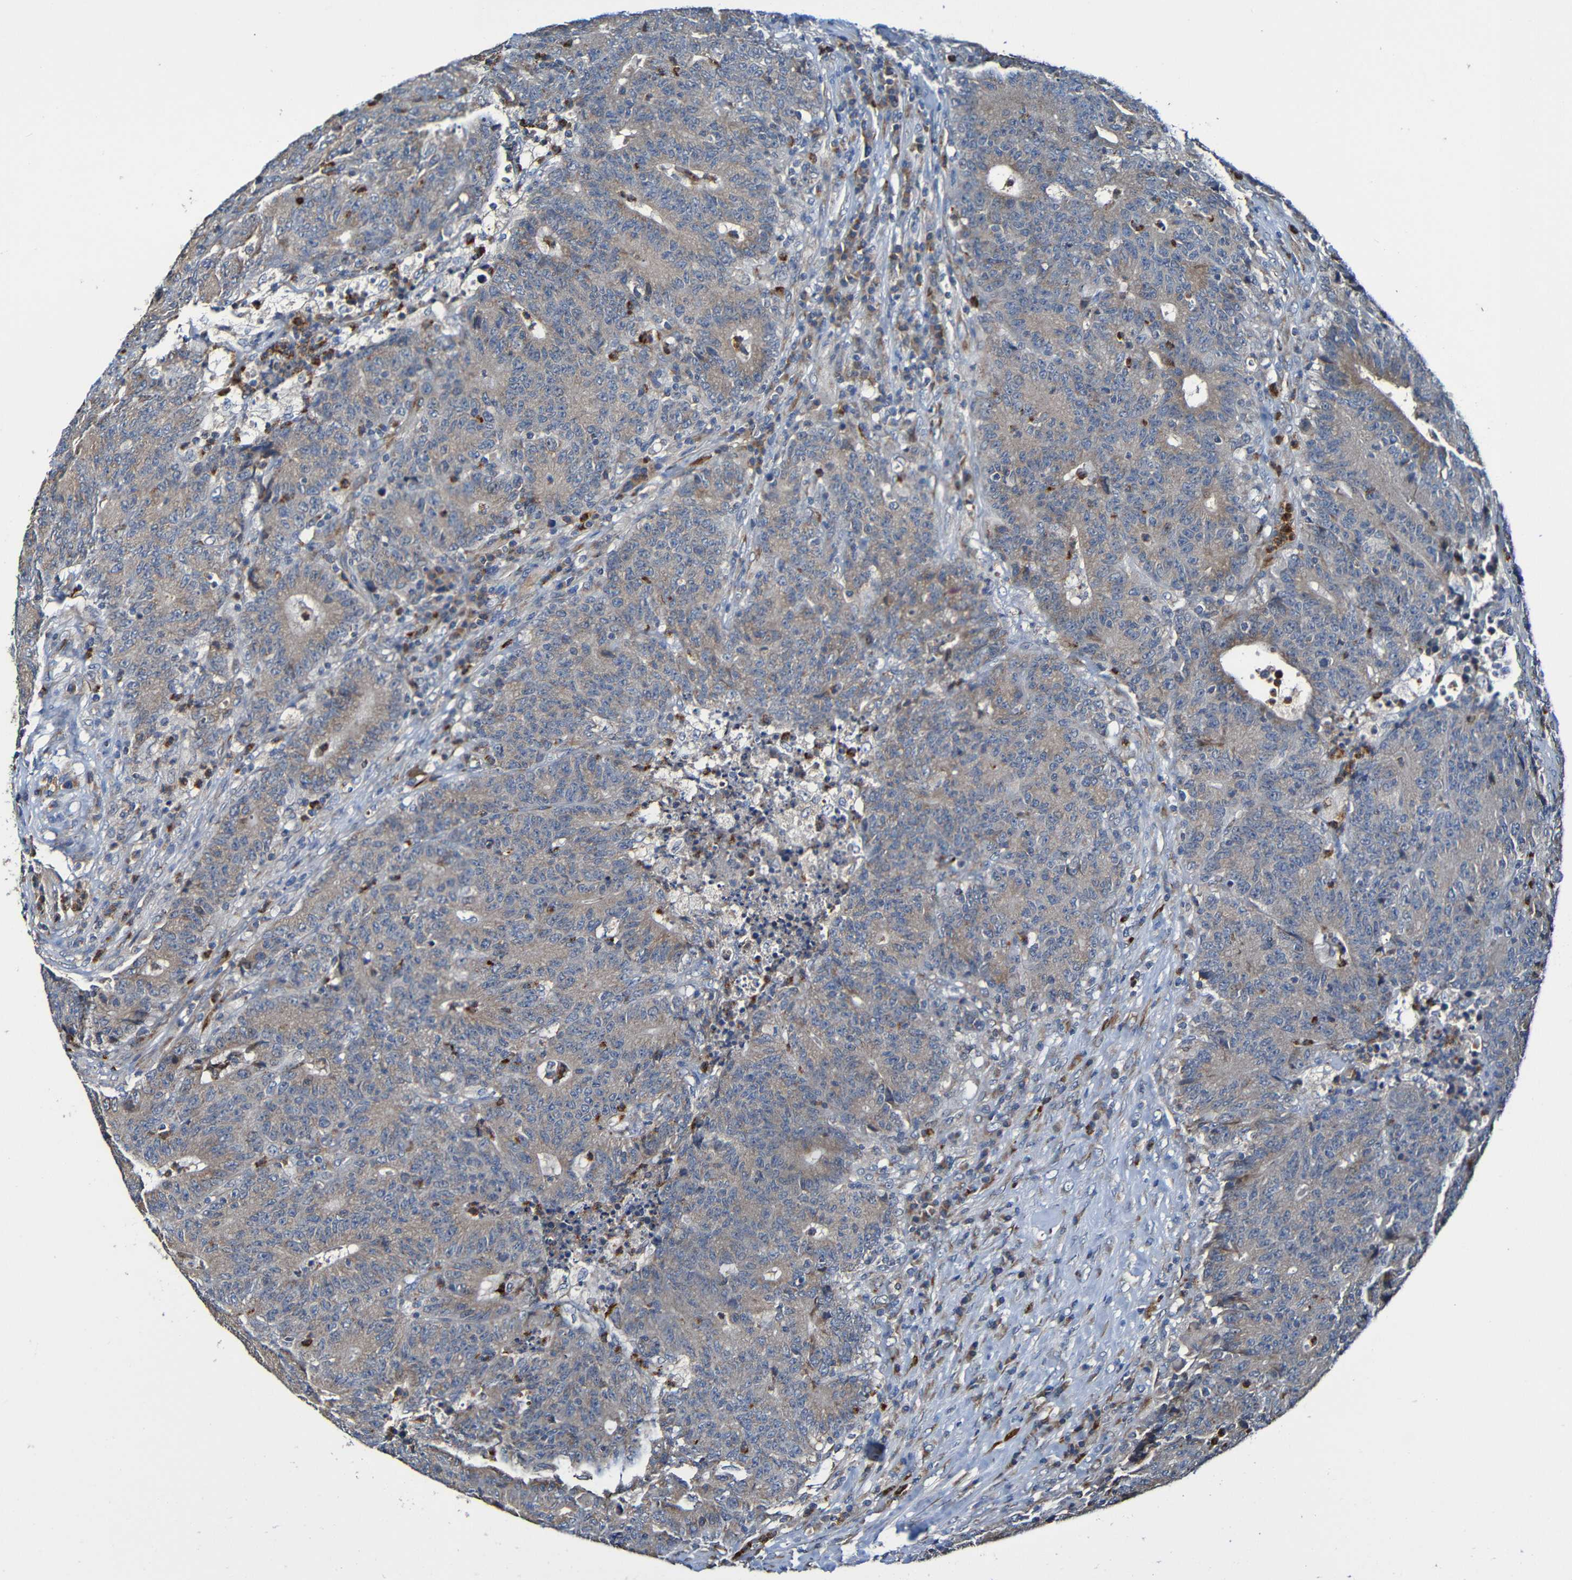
{"staining": {"intensity": "moderate", "quantity": ">75%", "location": "cytoplasmic/membranous"}, "tissue": "colorectal cancer", "cell_type": "Tumor cells", "image_type": "cancer", "snomed": [{"axis": "morphology", "description": "Normal tissue, NOS"}, {"axis": "morphology", "description": "Adenocarcinoma, NOS"}, {"axis": "topography", "description": "Colon"}], "caption": "This is a histology image of IHC staining of colorectal adenocarcinoma, which shows moderate staining in the cytoplasmic/membranous of tumor cells.", "gene": "ADAM15", "patient": {"sex": "female", "age": 75}}